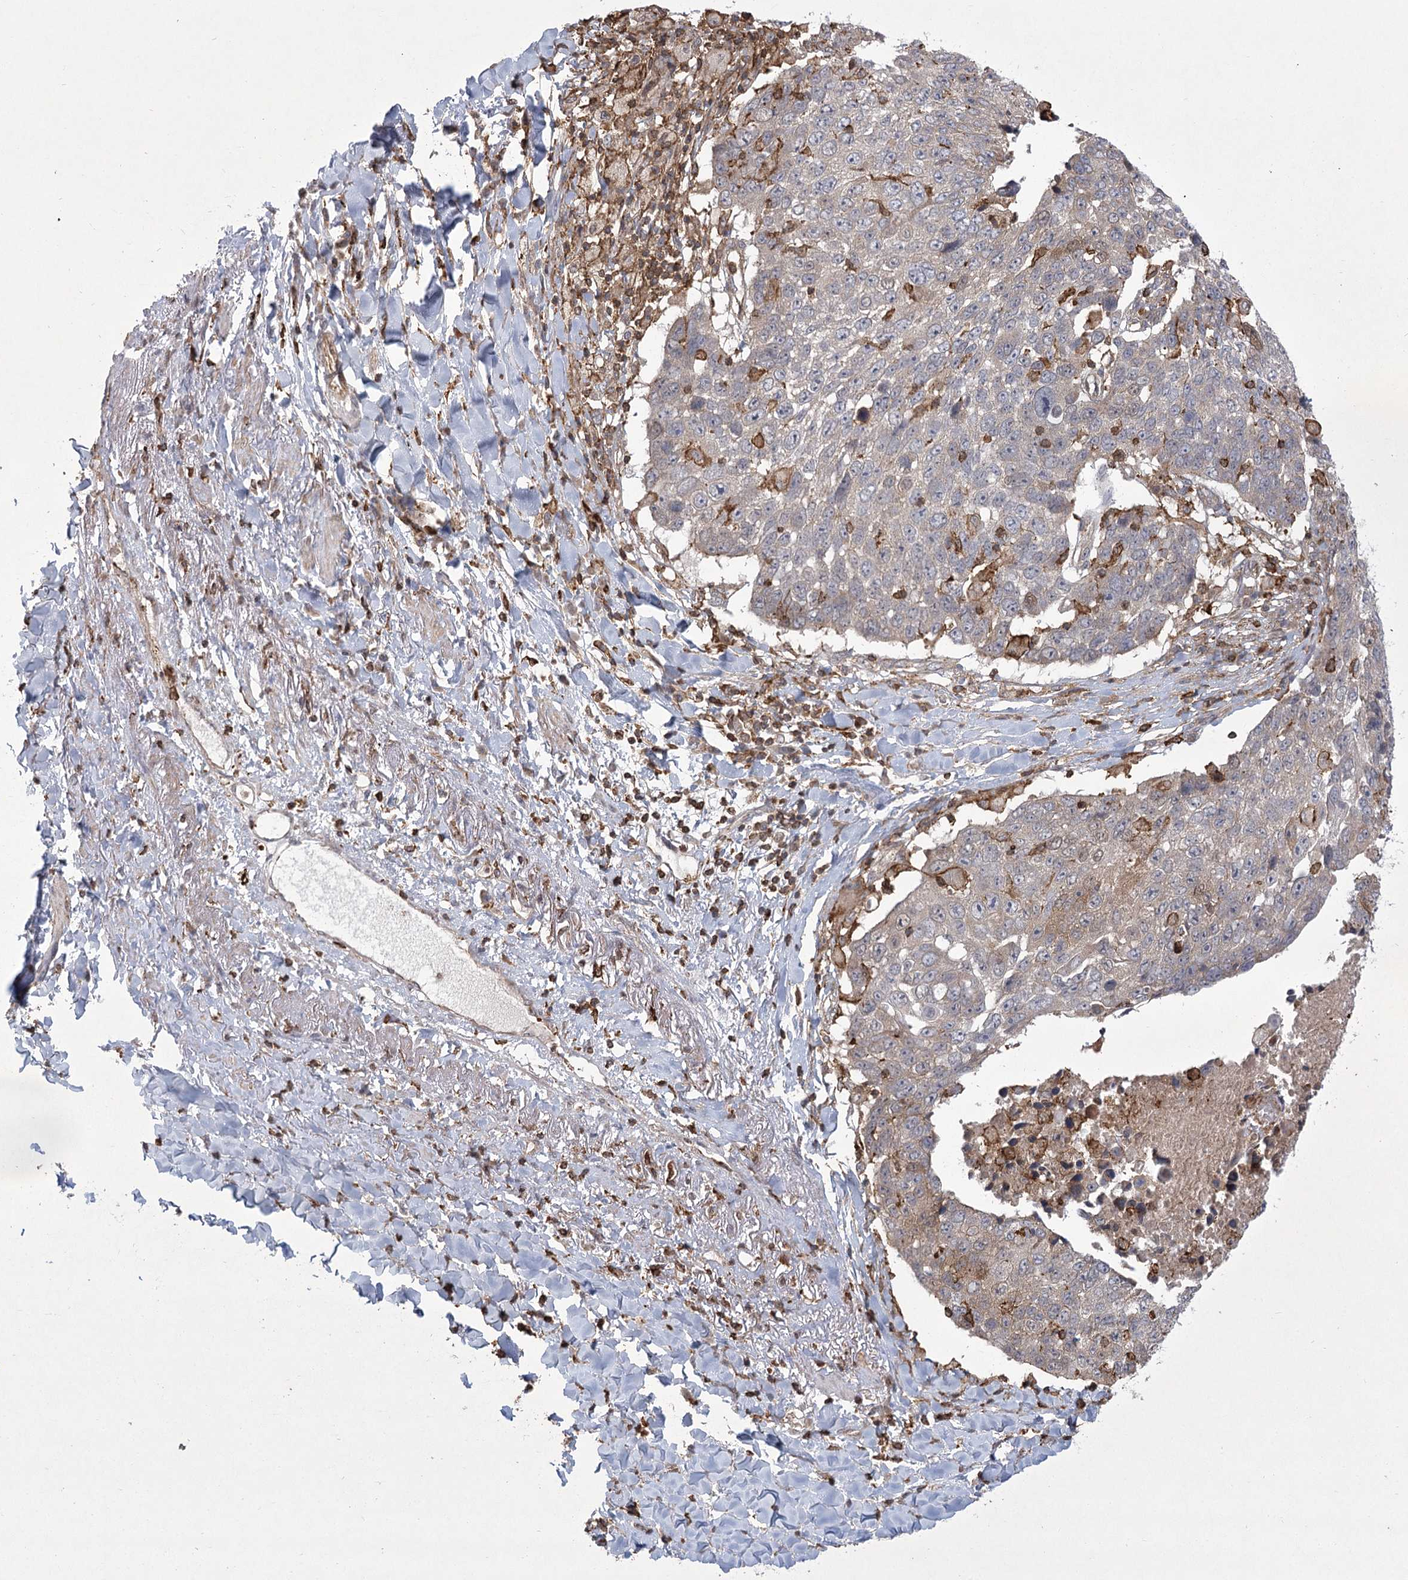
{"staining": {"intensity": "negative", "quantity": "none", "location": "none"}, "tissue": "lung cancer", "cell_type": "Tumor cells", "image_type": "cancer", "snomed": [{"axis": "morphology", "description": "Squamous cell carcinoma, NOS"}, {"axis": "topography", "description": "Lung"}], "caption": "Immunohistochemistry (IHC) of human lung cancer (squamous cell carcinoma) displays no staining in tumor cells.", "gene": "MEPE", "patient": {"sex": "male", "age": 66}}